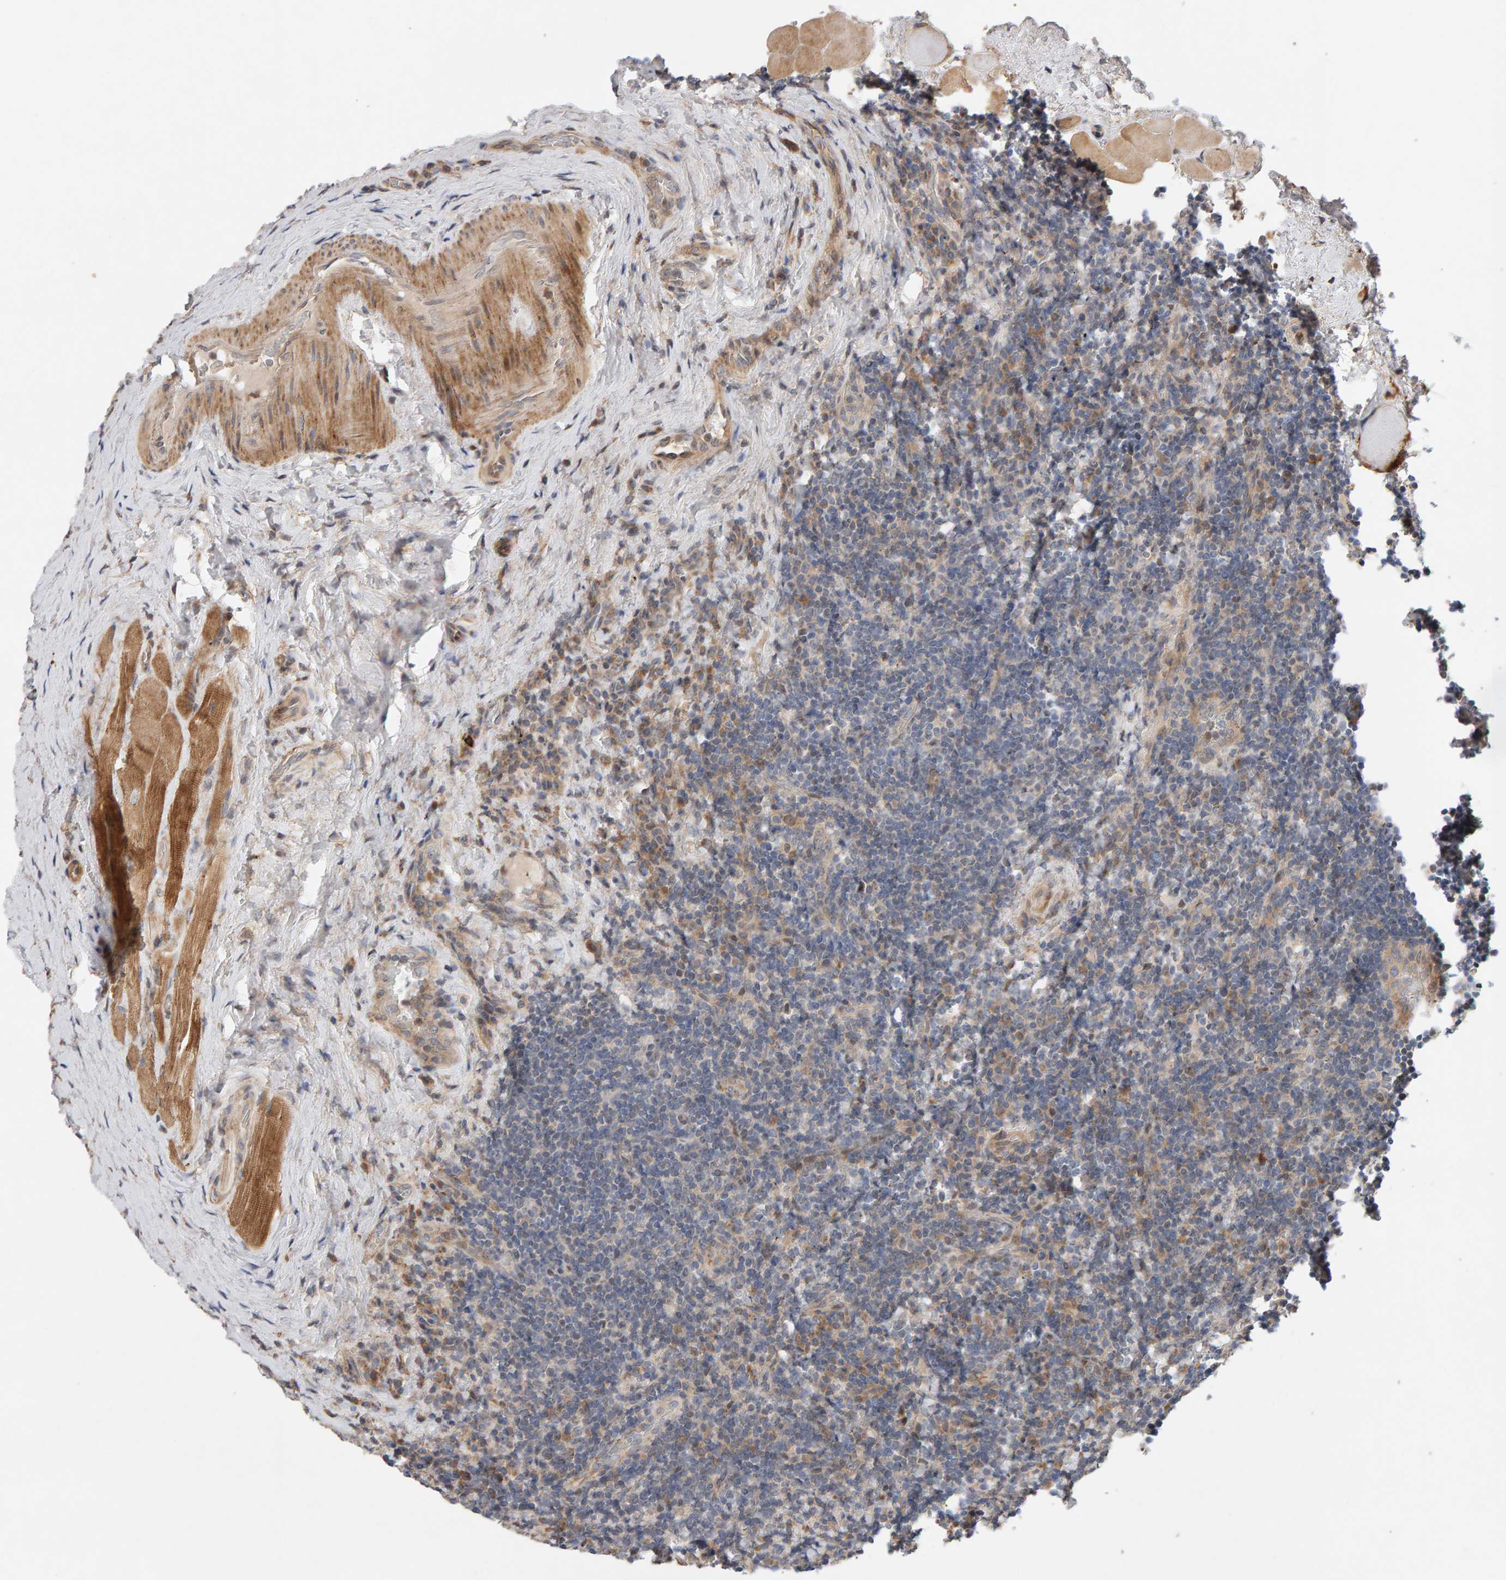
{"staining": {"intensity": "negative", "quantity": "none", "location": "none"}, "tissue": "lymphoma", "cell_type": "Tumor cells", "image_type": "cancer", "snomed": [{"axis": "morphology", "description": "Malignant lymphoma, non-Hodgkin's type, High grade"}, {"axis": "topography", "description": "Tonsil"}], "caption": "Lymphoma stained for a protein using immunohistochemistry reveals no positivity tumor cells.", "gene": "LZTS1", "patient": {"sex": "female", "age": 36}}